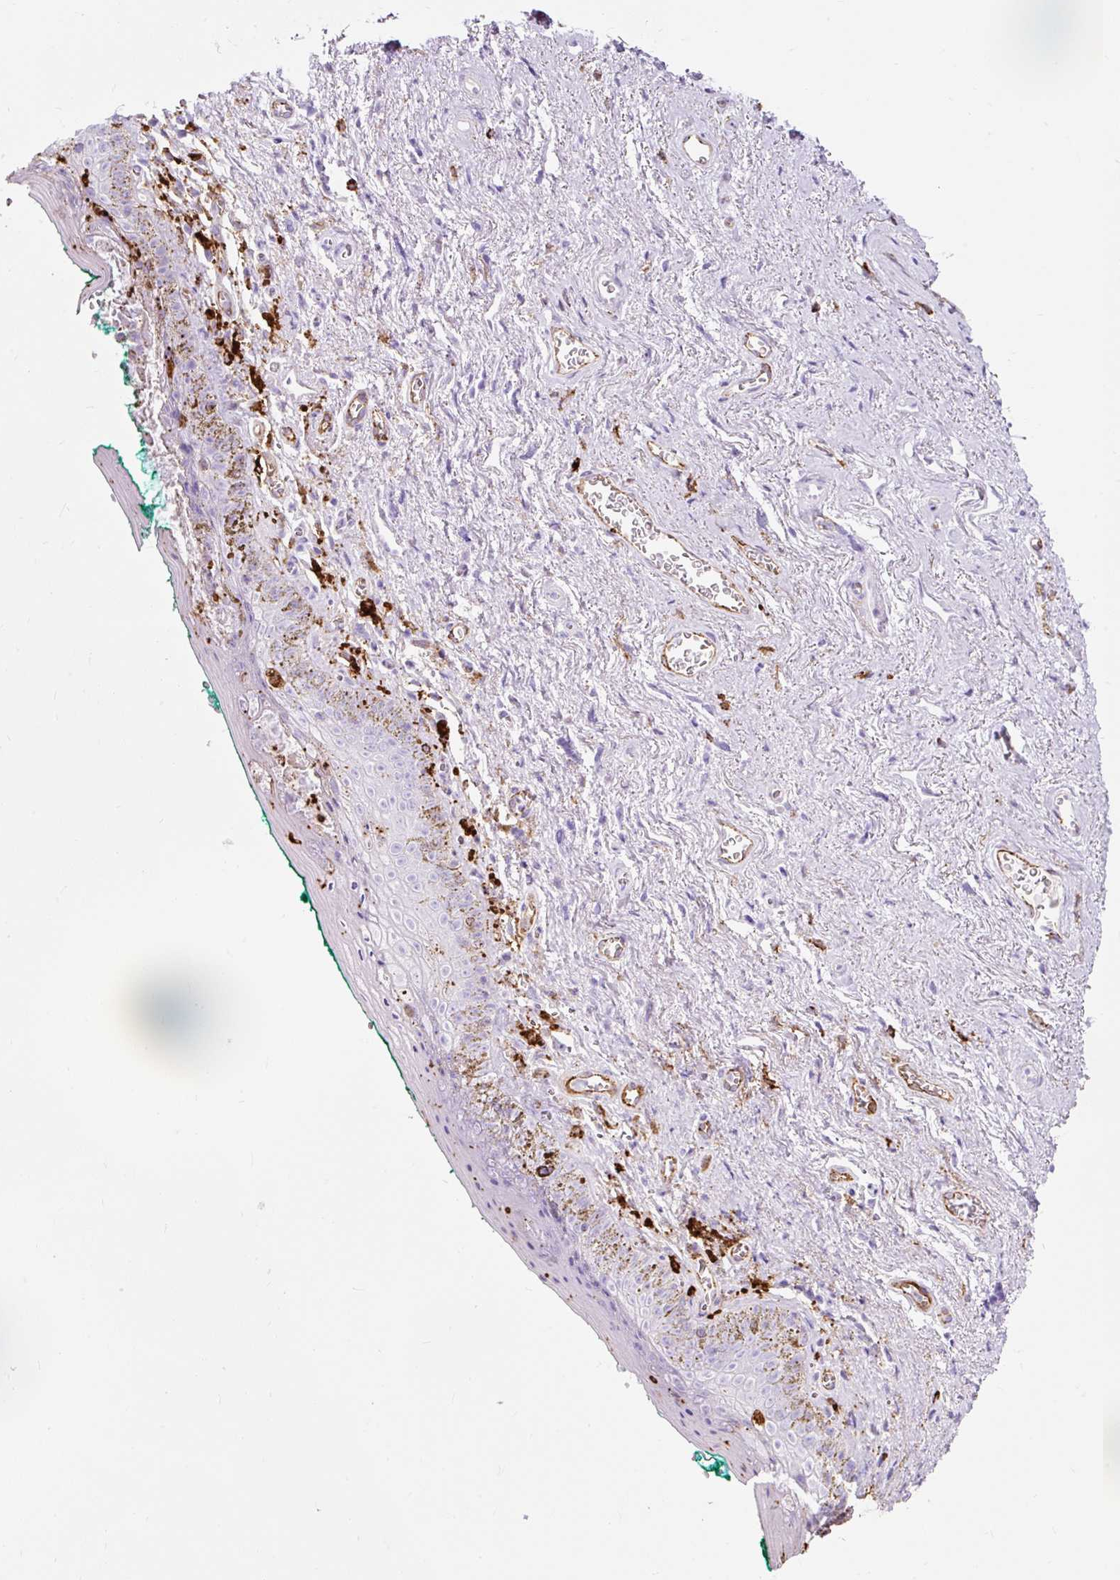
{"staining": {"intensity": "moderate", "quantity": "<25%", "location": "cytoplasmic/membranous"}, "tissue": "vagina", "cell_type": "Squamous epithelial cells", "image_type": "normal", "snomed": [{"axis": "morphology", "description": "Normal tissue, NOS"}, {"axis": "topography", "description": "Vulva"}, {"axis": "topography", "description": "Vagina"}, {"axis": "topography", "description": "Peripheral nerve tissue"}], "caption": "This is a histology image of IHC staining of normal vagina, which shows moderate positivity in the cytoplasmic/membranous of squamous epithelial cells.", "gene": "HLA", "patient": {"sex": "female", "age": 66}}